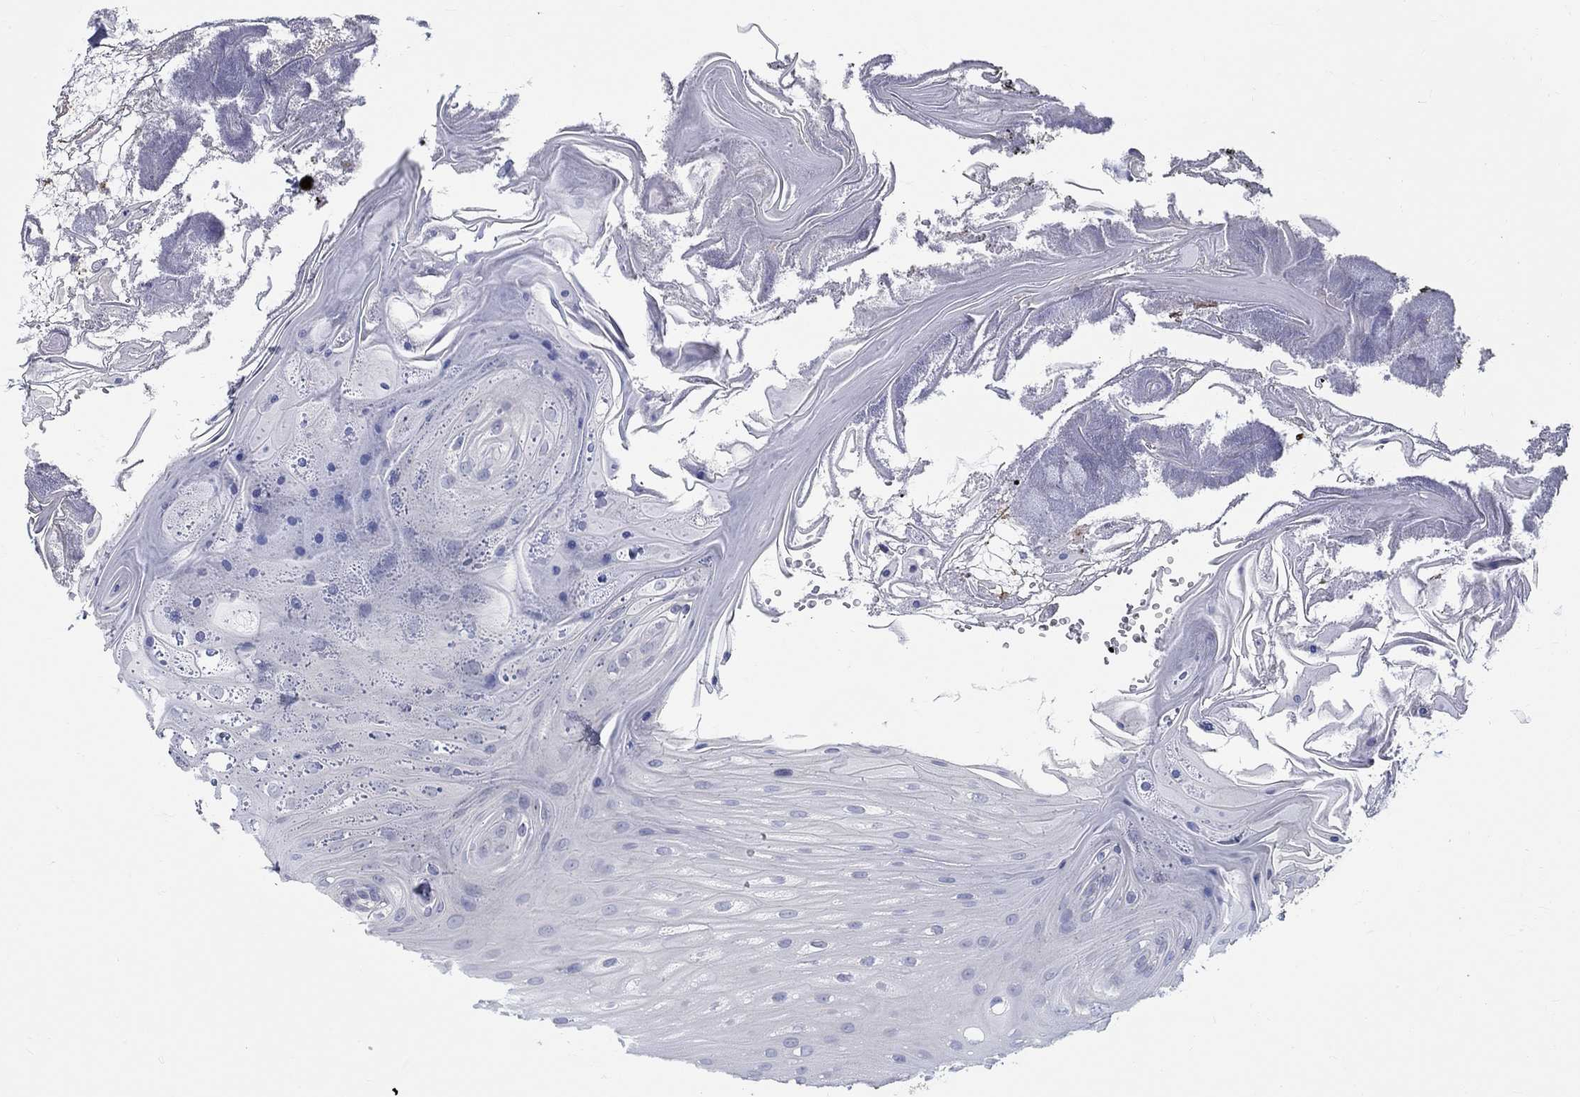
{"staining": {"intensity": "negative", "quantity": "none", "location": "none"}, "tissue": "oral mucosa", "cell_type": "Squamous epithelial cells", "image_type": "normal", "snomed": [{"axis": "morphology", "description": "Normal tissue, NOS"}, {"axis": "morphology", "description": "Squamous cell carcinoma, NOS"}, {"axis": "topography", "description": "Oral tissue"}, {"axis": "topography", "description": "Head-Neck"}], "caption": "Squamous epithelial cells show no significant protein positivity in benign oral mucosa. The staining is performed using DAB (3,3'-diaminobenzidine) brown chromogen with nuclei counter-stained in using hematoxylin.", "gene": "LRRC4C", "patient": {"sex": "male", "age": 69}}